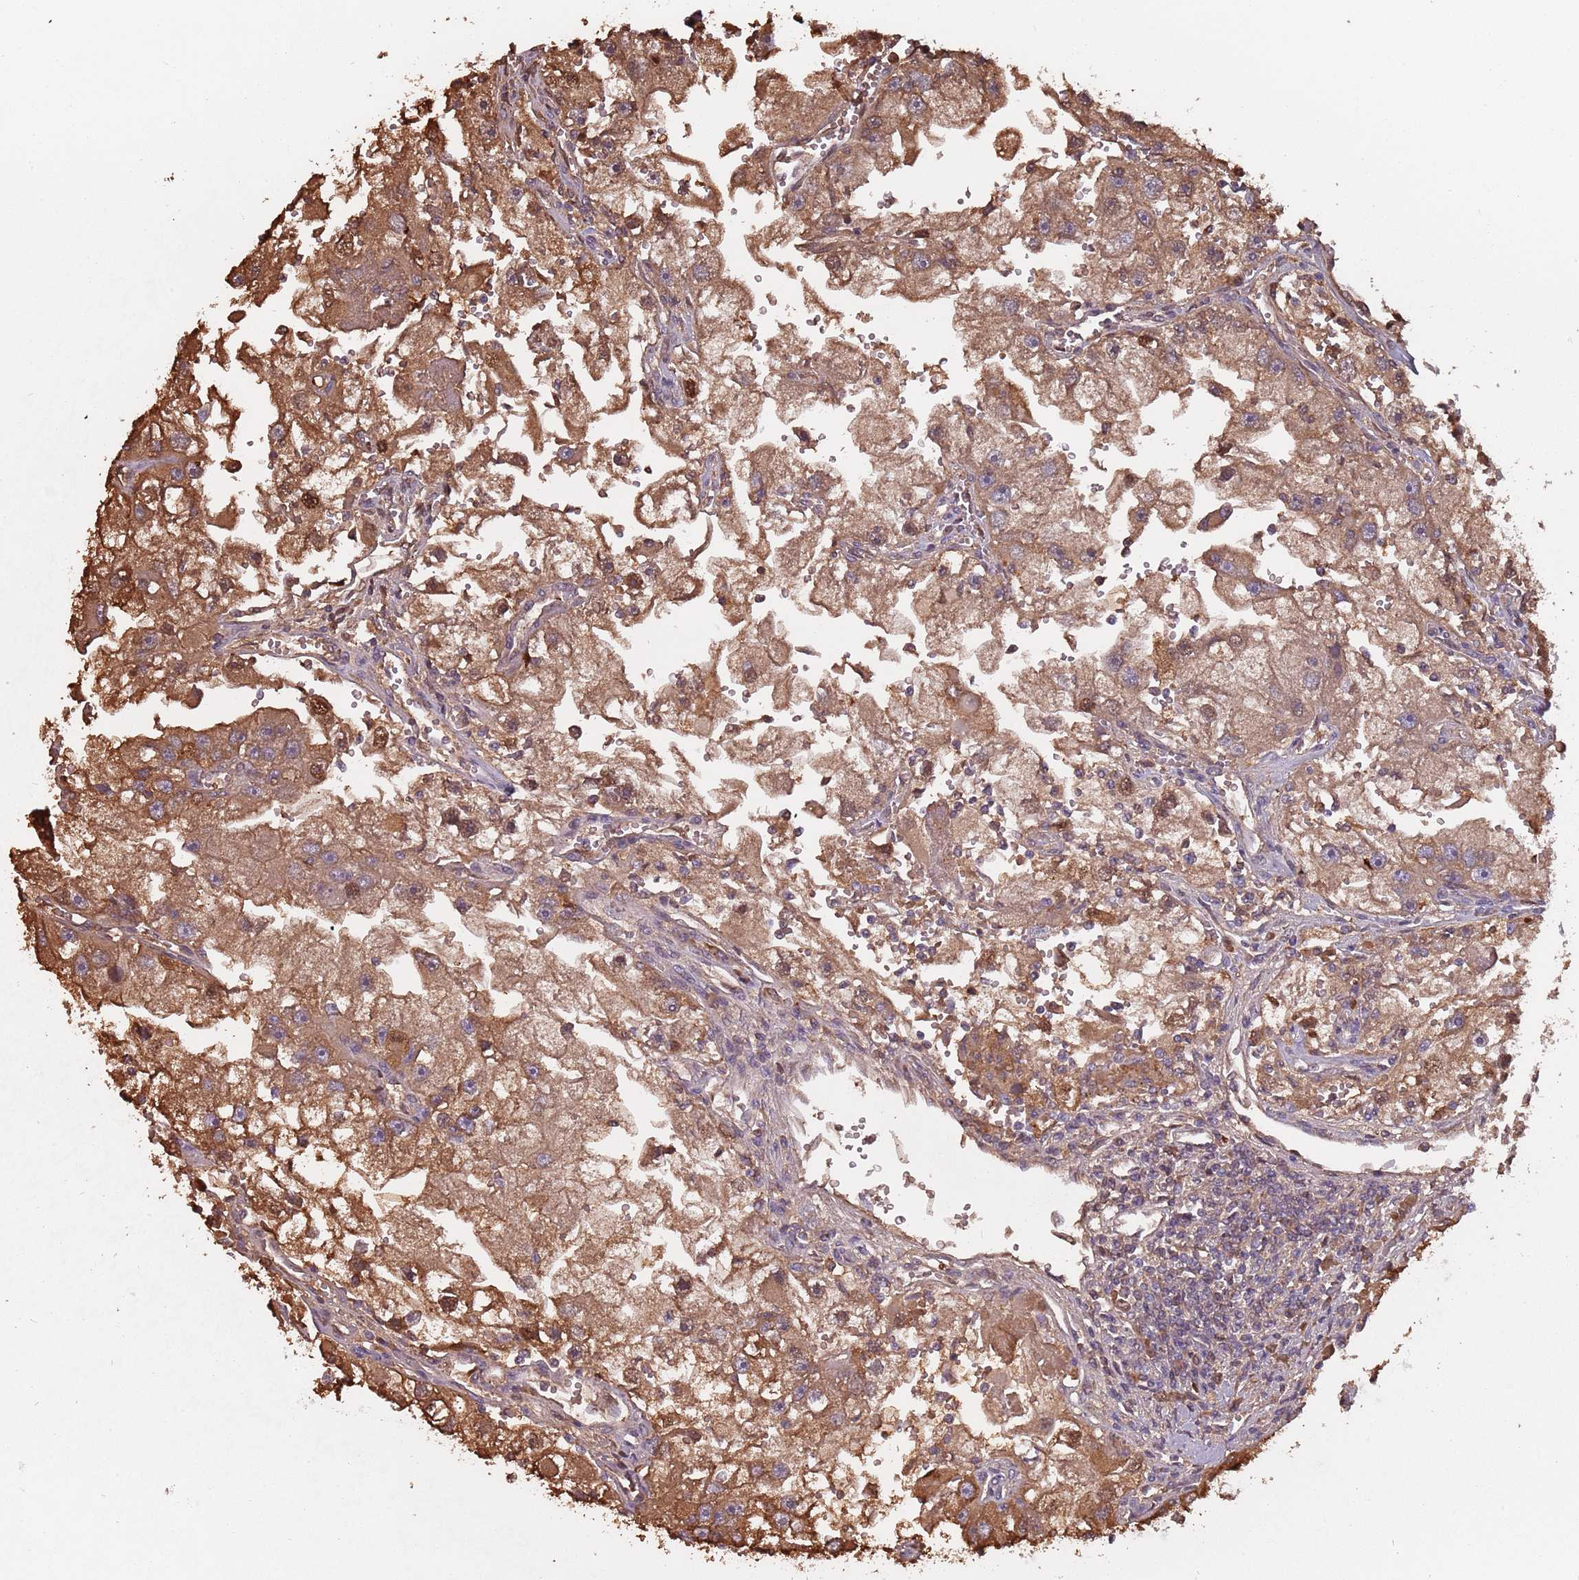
{"staining": {"intensity": "moderate", "quantity": ">75%", "location": "cytoplasmic/membranous"}, "tissue": "renal cancer", "cell_type": "Tumor cells", "image_type": "cancer", "snomed": [{"axis": "morphology", "description": "Adenocarcinoma, NOS"}, {"axis": "topography", "description": "Kidney"}], "caption": "Tumor cells exhibit medium levels of moderate cytoplasmic/membranous positivity in about >75% of cells in renal cancer.", "gene": "COG4", "patient": {"sex": "male", "age": 63}}